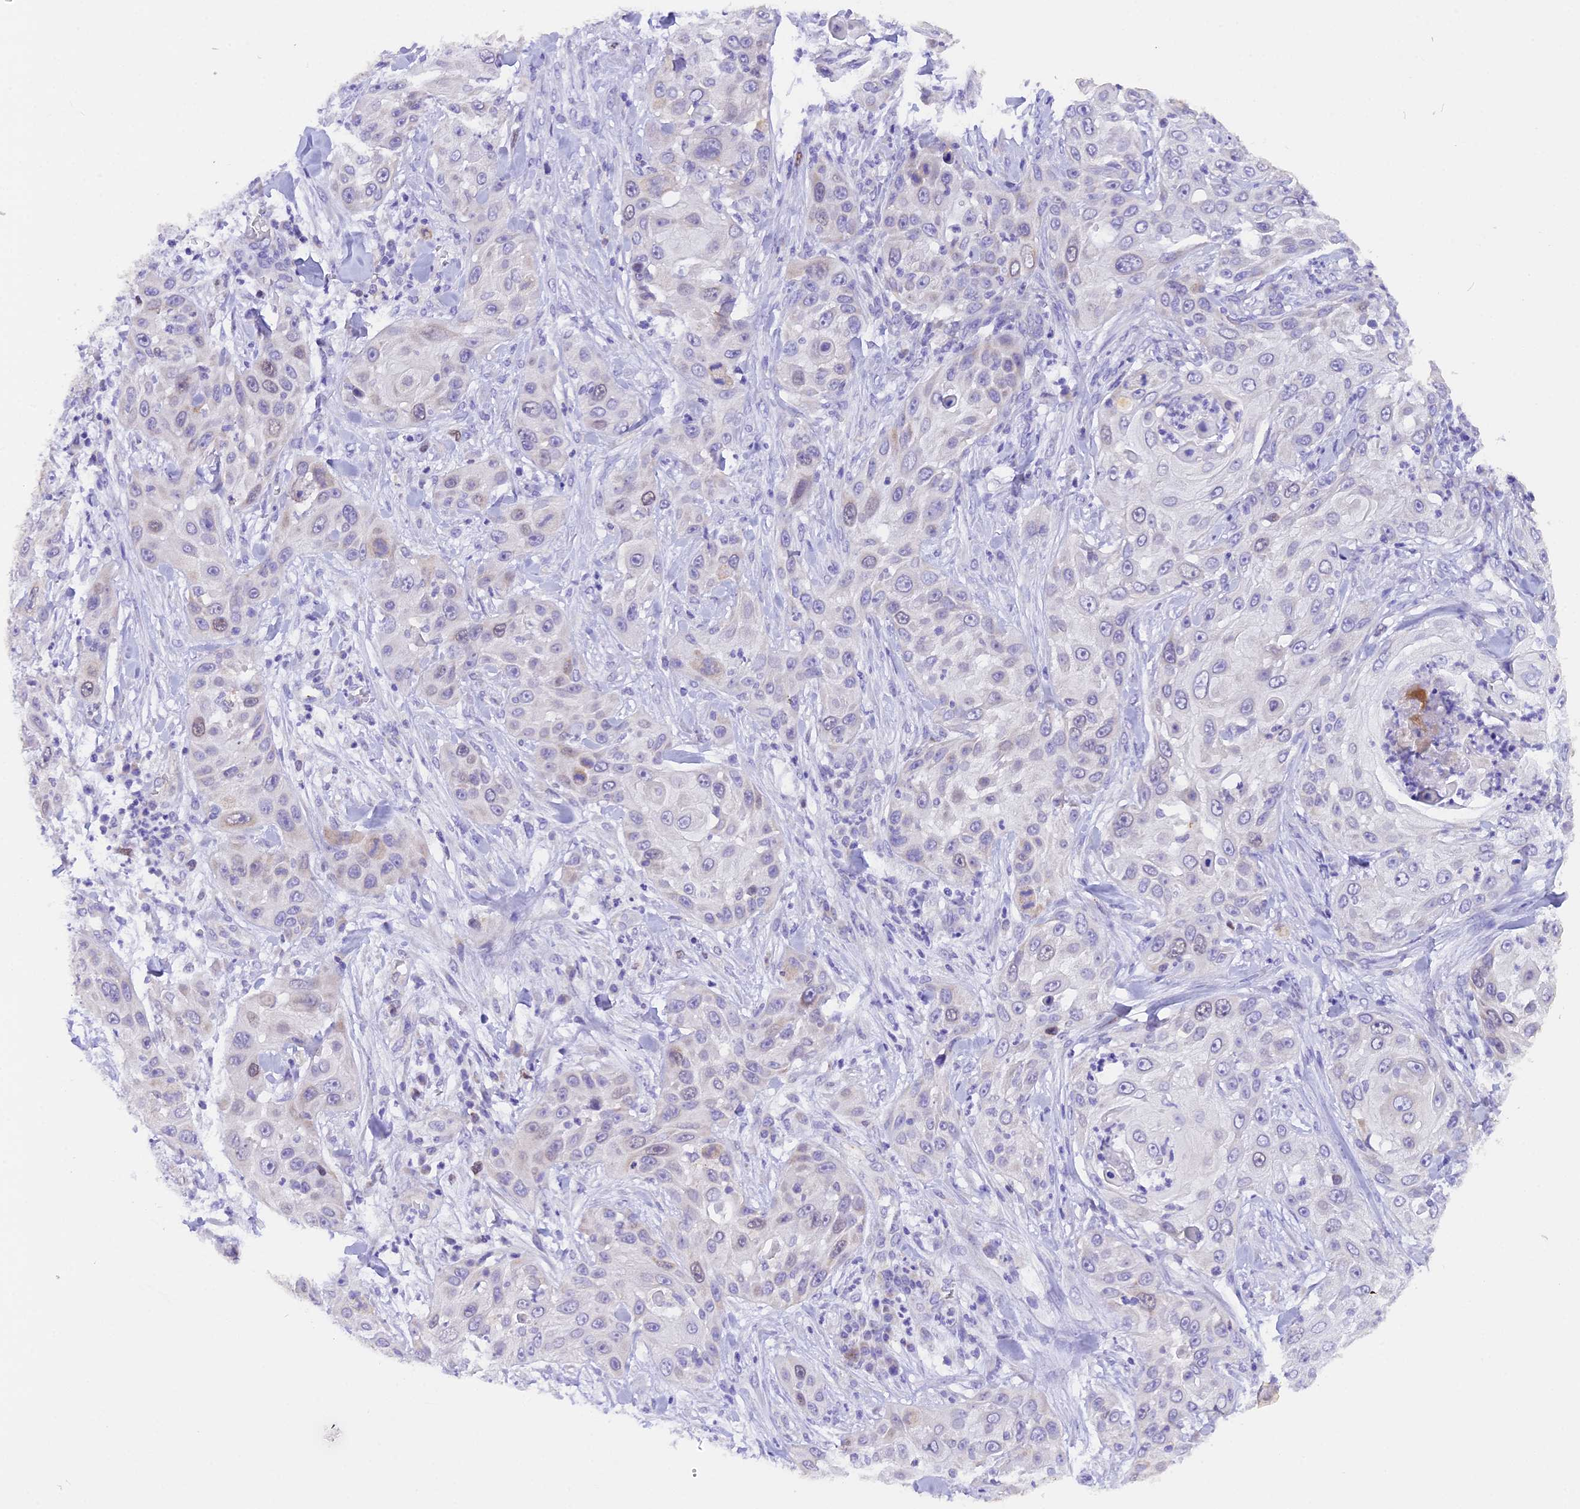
{"staining": {"intensity": "weak", "quantity": "<25%", "location": "nuclear"}, "tissue": "skin cancer", "cell_type": "Tumor cells", "image_type": "cancer", "snomed": [{"axis": "morphology", "description": "Squamous cell carcinoma, NOS"}, {"axis": "topography", "description": "Skin"}], "caption": "There is no significant expression in tumor cells of skin squamous cell carcinoma.", "gene": "PKIA", "patient": {"sex": "female", "age": 44}}